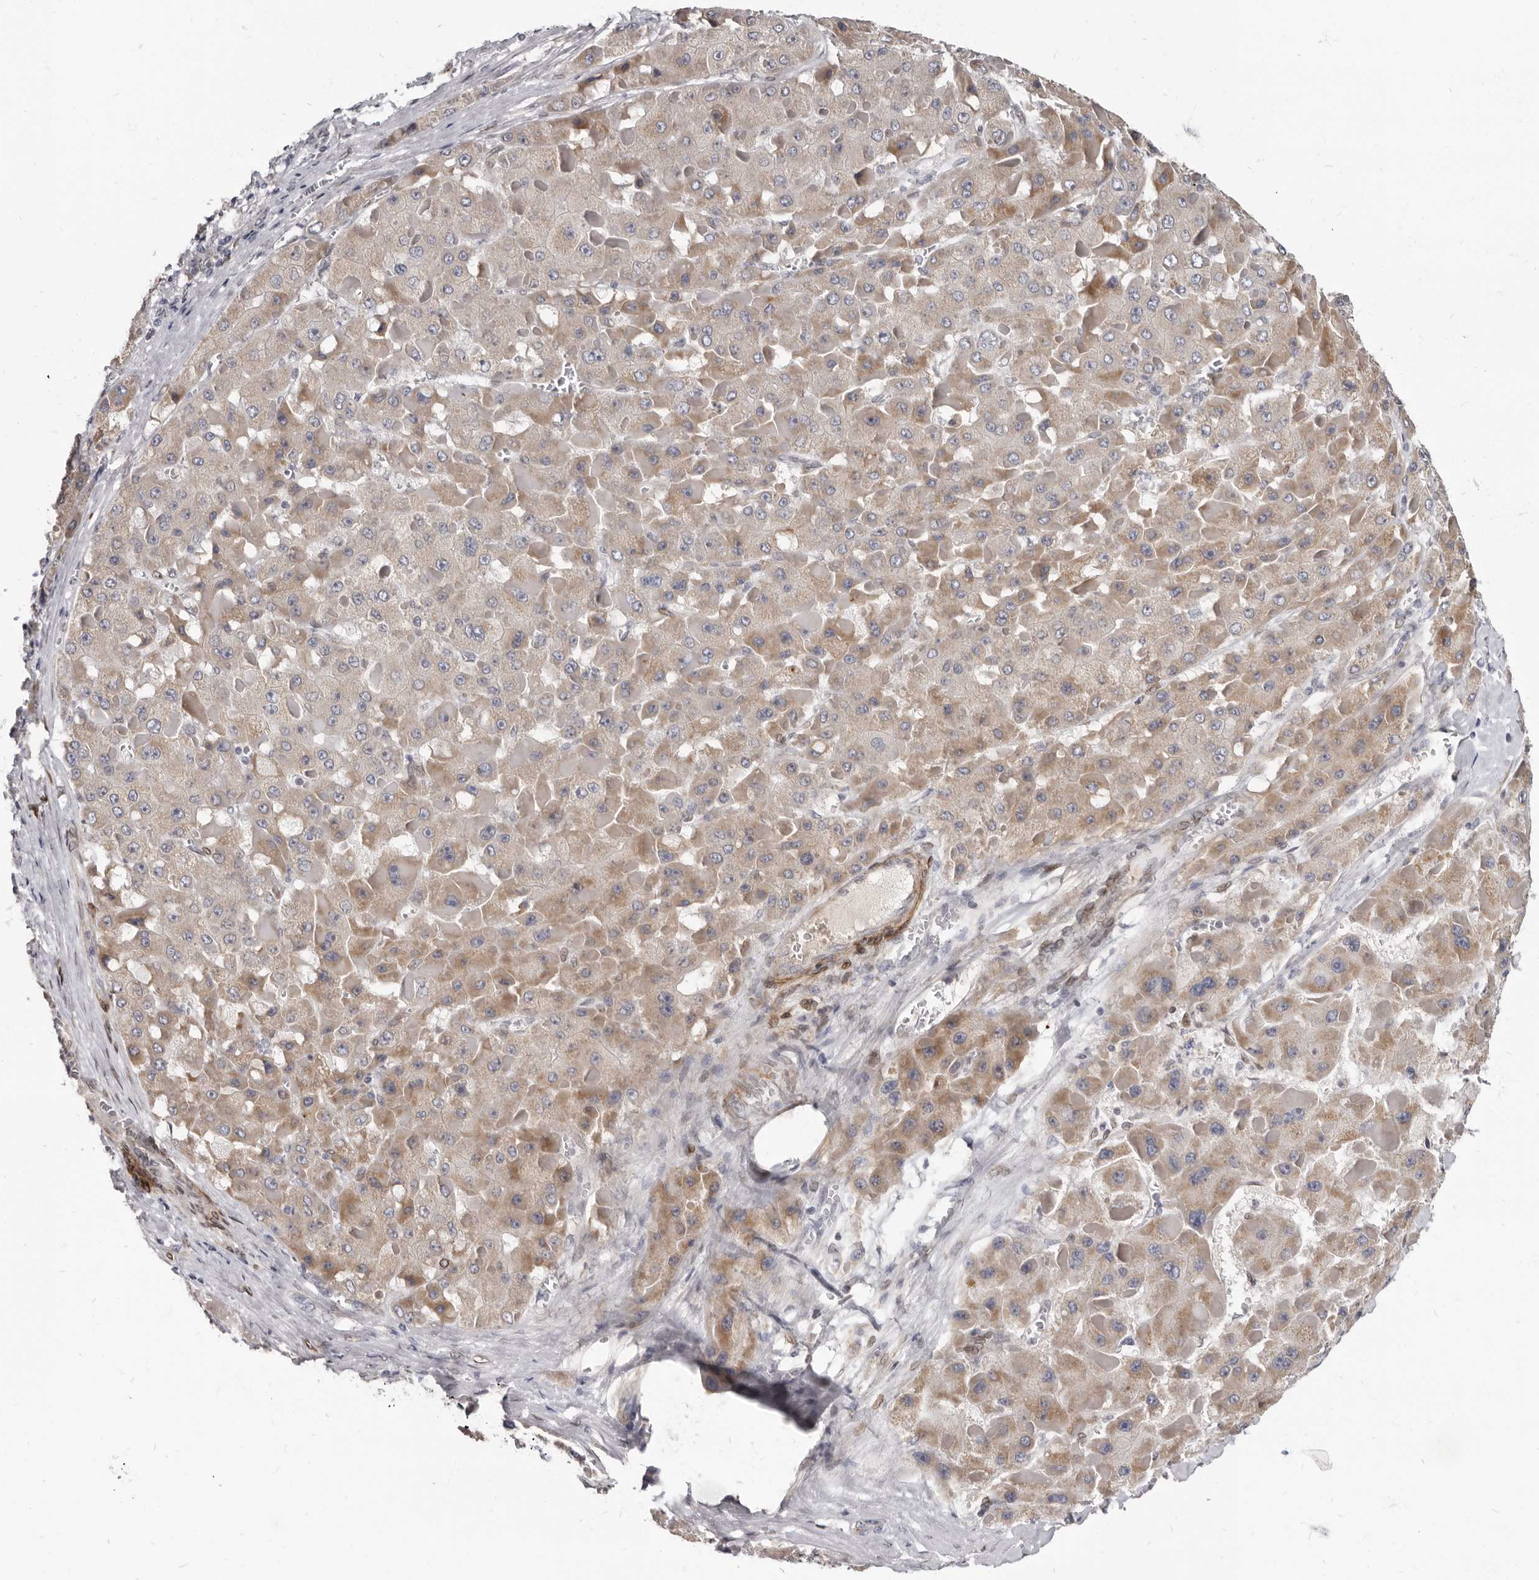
{"staining": {"intensity": "moderate", "quantity": "<25%", "location": "cytoplasmic/membranous"}, "tissue": "liver cancer", "cell_type": "Tumor cells", "image_type": "cancer", "snomed": [{"axis": "morphology", "description": "Carcinoma, Hepatocellular, NOS"}, {"axis": "topography", "description": "Liver"}], "caption": "This is a photomicrograph of IHC staining of hepatocellular carcinoma (liver), which shows moderate positivity in the cytoplasmic/membranous of tumor cells.", "gene": "MRGPRF", "patient": {"sex": "female", "age": 73}}